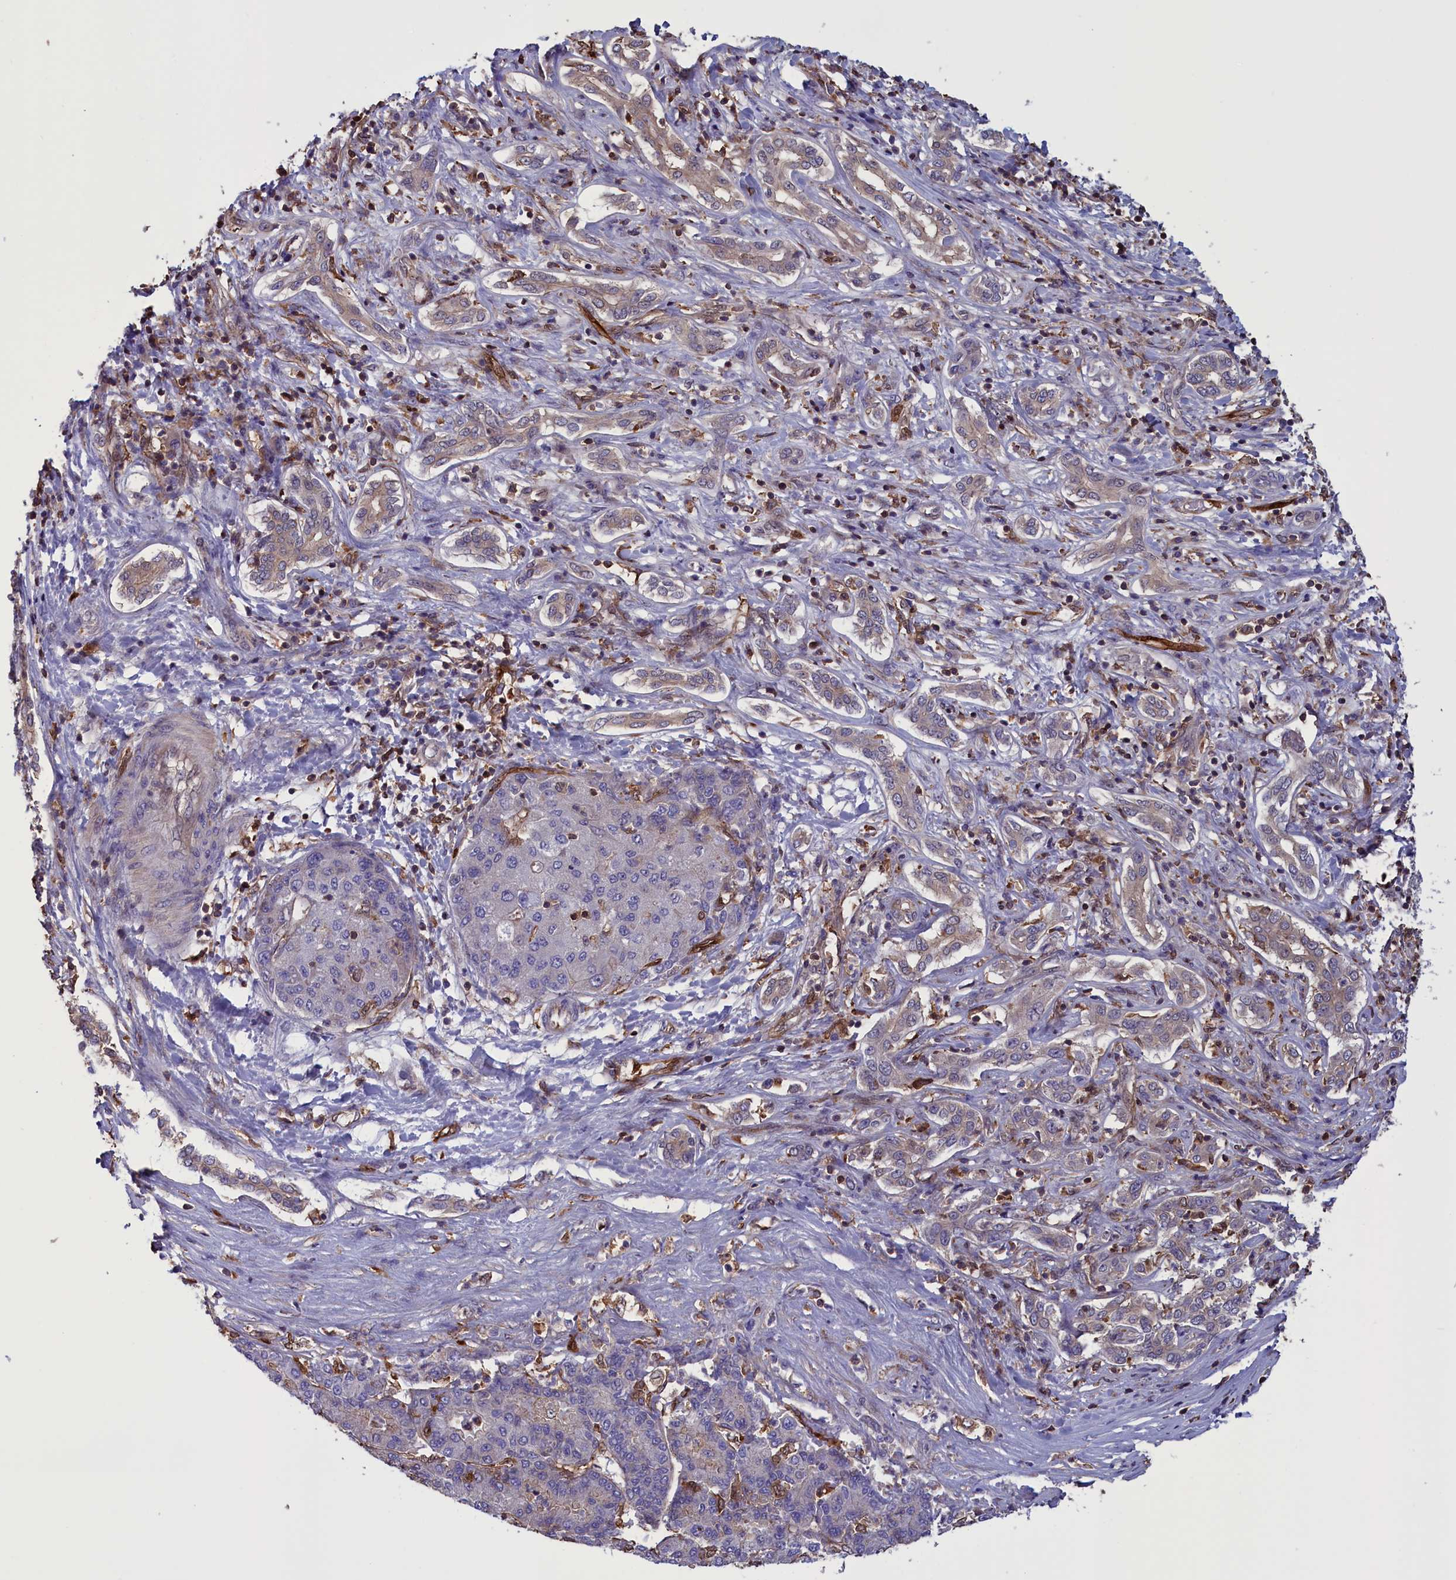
{"staining": {"intensity": "negative", "quantity": "none", "location": "none"}, "tissue": "liver cancer", "cell_type": "Tumor cells", "image_type": "cancer", "snomed": [{"axis": "morphology", "description": "Carcinoma, Hepatocellular, NOS"}, {"axis": "topography", "description": "Liver"}], "caption": "The immunohistochemistry (IHC) image has no significant positivity in tumor cells of hepatocellular carcinoma (liver) tissue.", "gene": "ARHGAP18", "patient": {"sex": "male", "age": 65}}